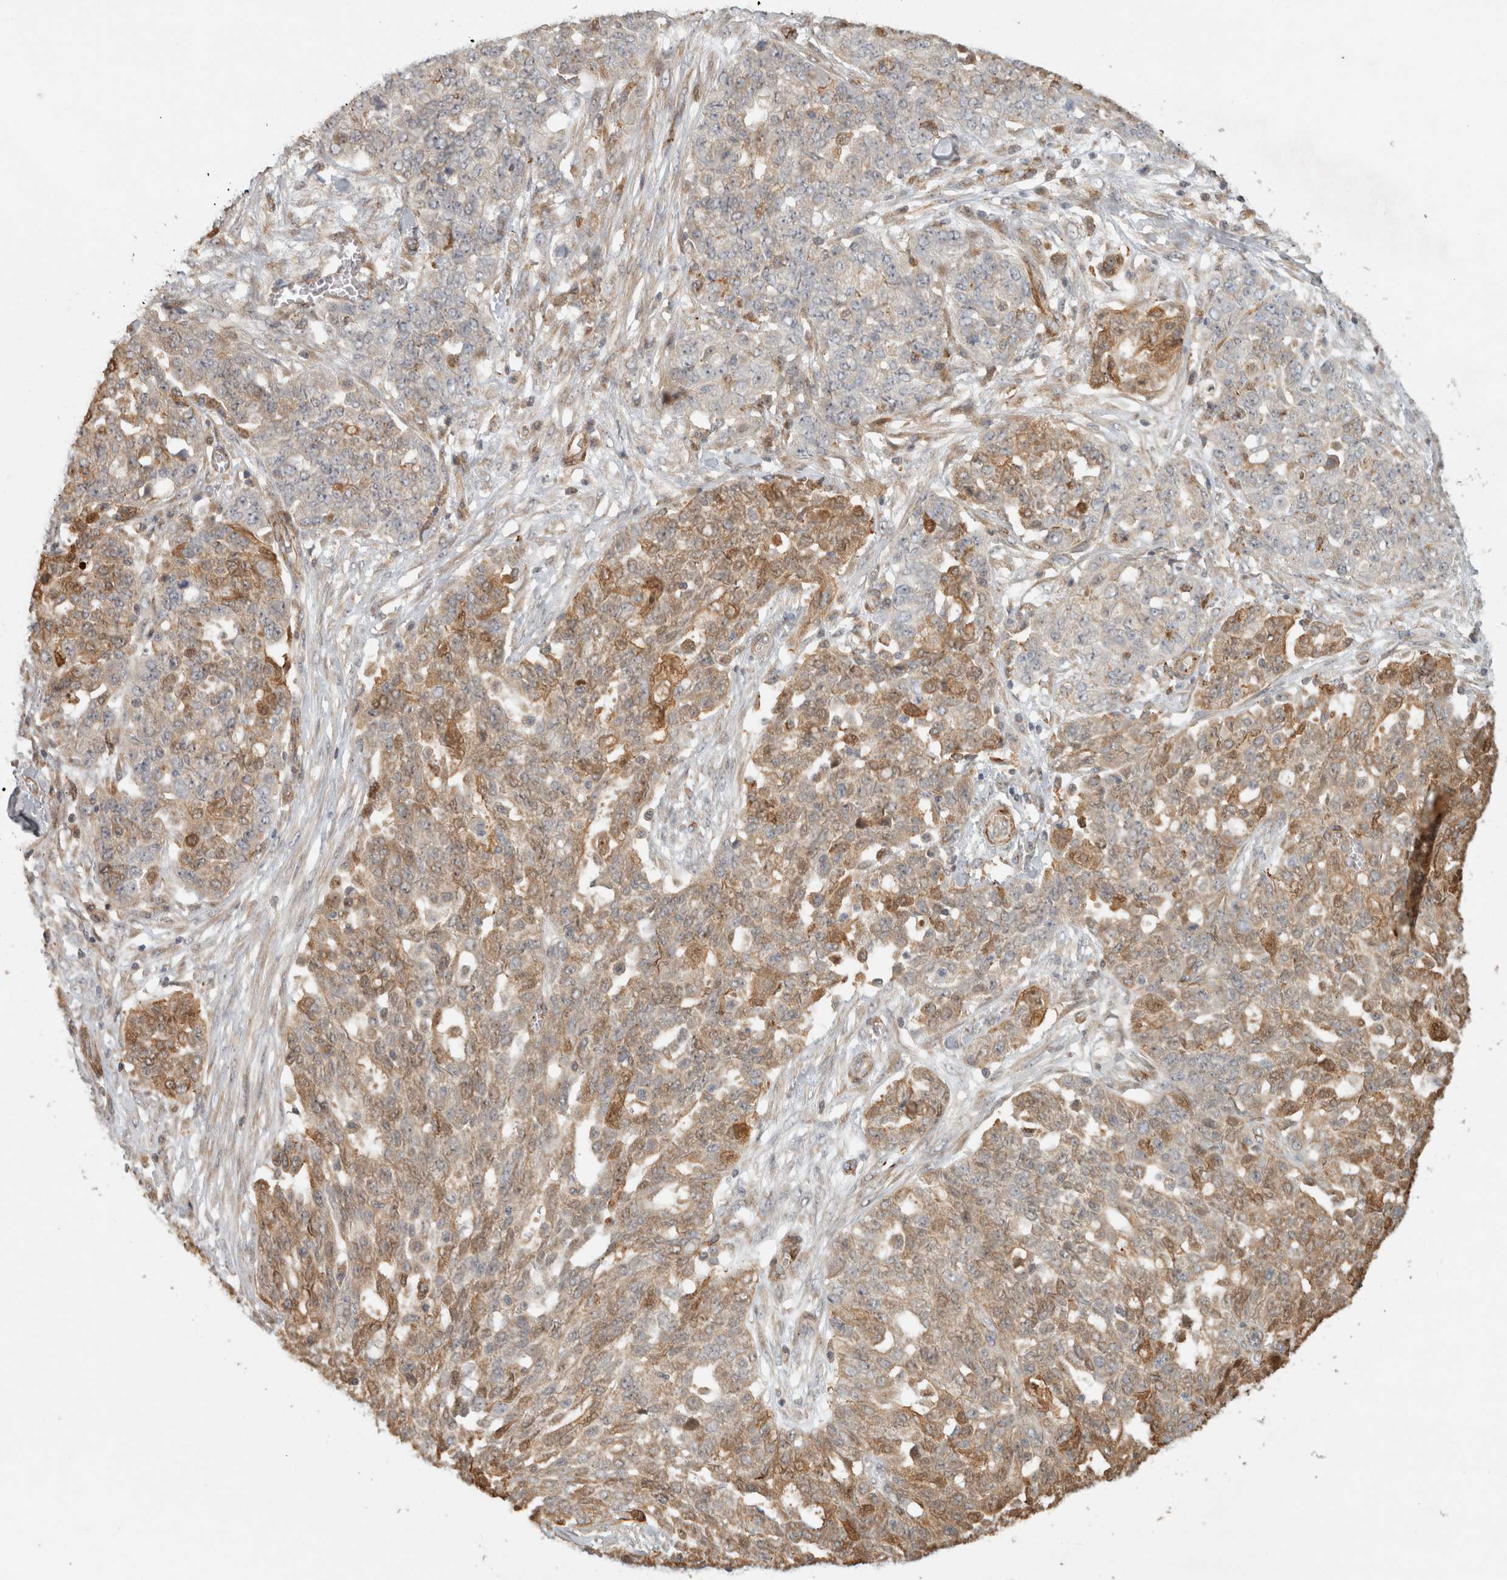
{"staining": {"intensity": "moderate", "quantity": "25%-75%", "location": "cytoplasmic/membranous"}, "tissue": "ovarian cancer", "cell_type": "Tumor cells", "image_type": "cancer", "snomed": [{"axis": "morphology", "description": "Cystadenocarcinoma, serous, NOS"}, {"axis": "topography", "description": "Soft tissue"}, {"axis": "topography", "description": "Ovary"}], "caption": "IHC photomicrograph of ovarian cancer (serous cystadenocarcinoma) stained for a protein (brown), which displays medium levels of moderate cytoplasmic/membranous positivity in about 25%-75% of tumor cells.", "gene": "SIPA1L2", "patient": {"sex": "female", "age": 57}}